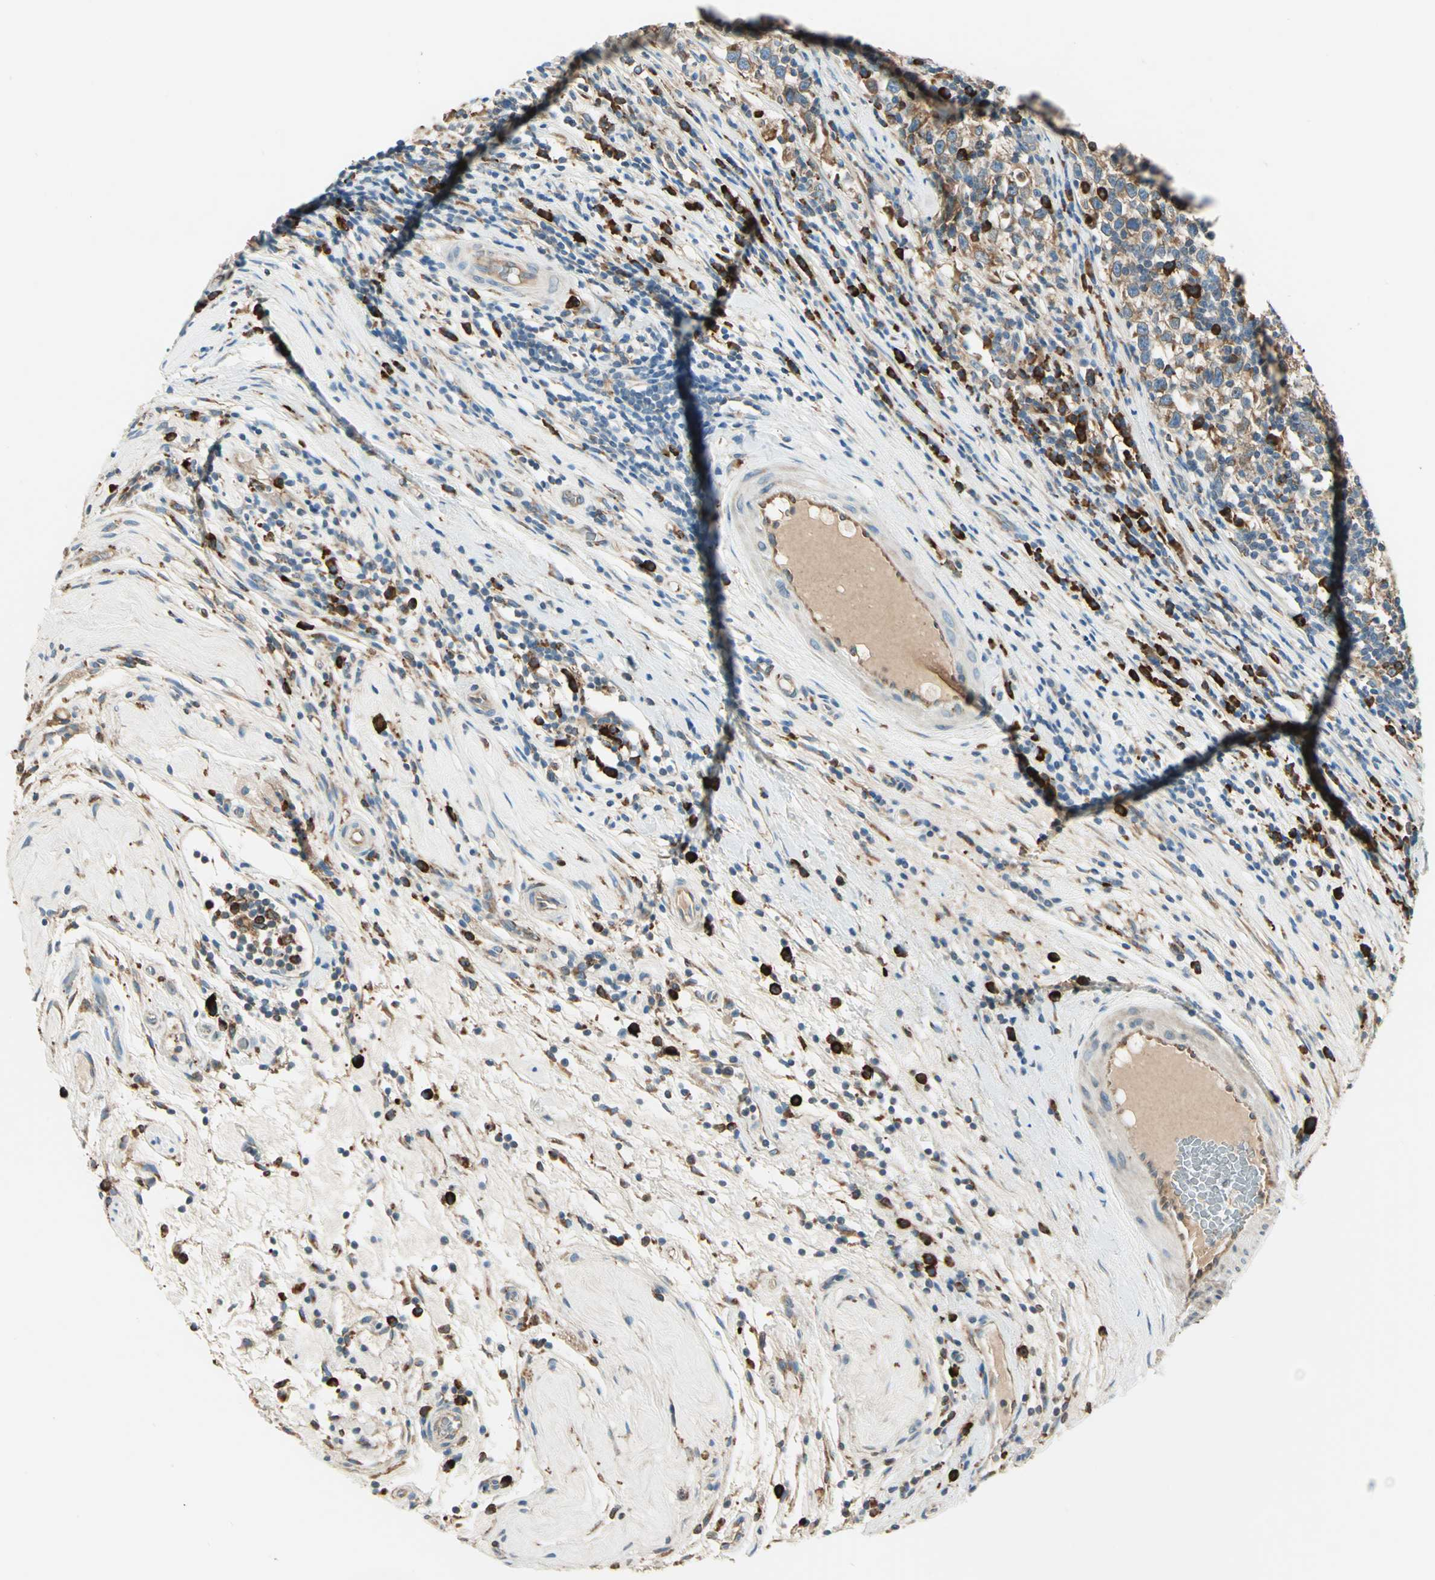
{"staining": {"intensity": "moderate", "quantity": ">75%", "location": "cytoplasmic/membranous"}, "tissue": "testis cancer", "cell_type": "Tumor cells", "image_type": "cancer", "snomed": [{"axis": "morphology", "description": "Seminoma, NOS"}, {"axis": "topography", "description": "Testis"}], "caption": "Testis cancer stained with a brown dye reveals moderate cytoplasmic/membranous positive expression in about >75% of tumor cells.", "gene": "PDIA4", "patient": {"sex": "male", "age": 43}}